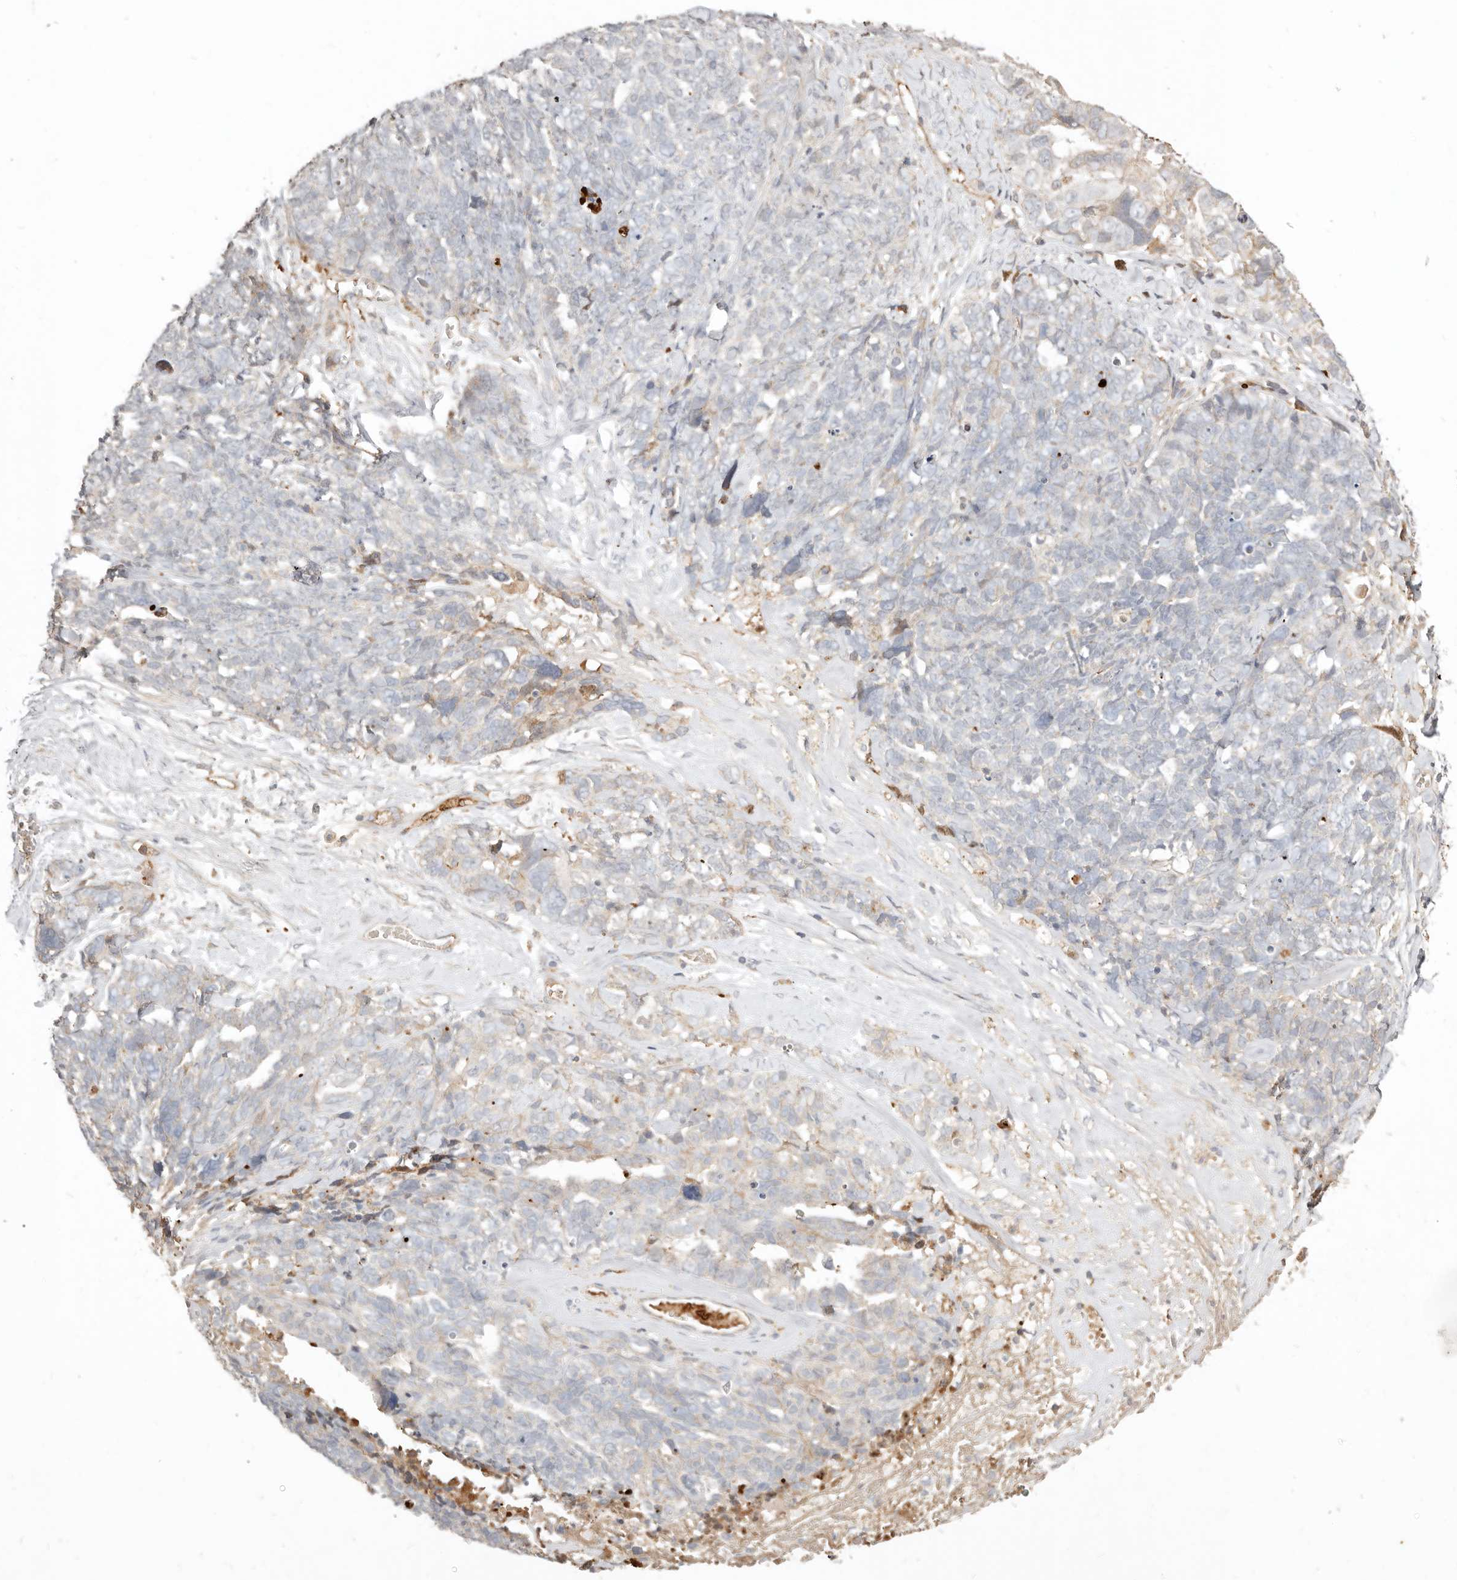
{"staining": {"intensity": "weak", "quantity": "<25%", "location": "cytoplasmic/membranous"}, "tissue": "ovarian cancer", "cell_type": "Tumor cells", "image_type": "cancer", "snomed": [{"axis": "morphology", "description": "Cystadenocarcinoma, serous, NOS"}, {"axis": "topography", "description": "Ovary"}], "caption": "Immunohistochemical staining of ovarian cancer (serous cystadenocarcinoma) shows no significant positivity in tumor cells.", "gene": "MTFR2", "patient": {"sex": "female", "age": 79}}